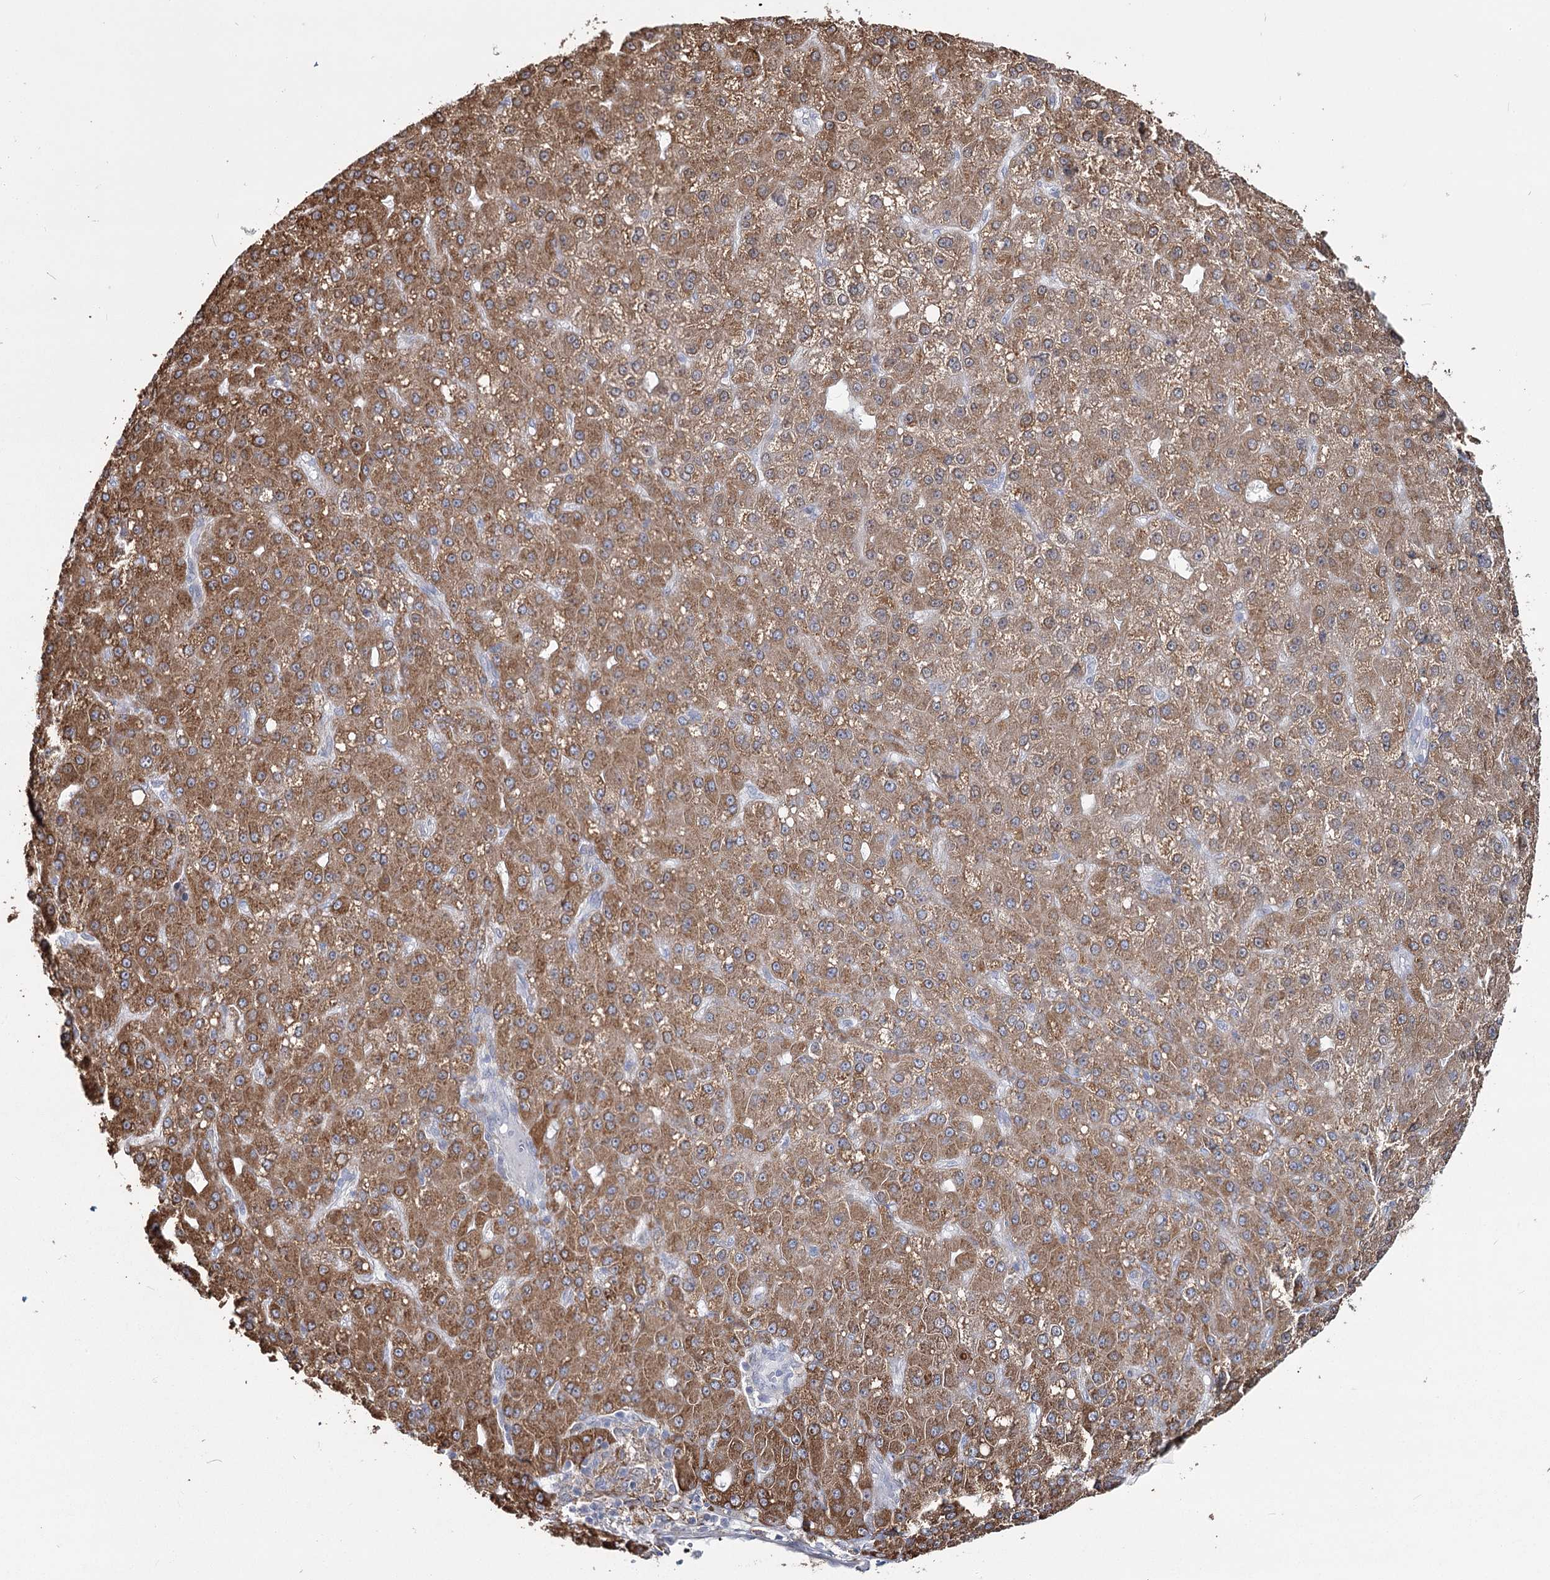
{"staining": {"intensity": "moderate", "quantity": ">75%", "location": "cytoplasmic/membranous"}, "tissue": "liver cancer", "cell_type": "Tumor cells", "image_type": "cancer", "snomed": [{"axis": "morphology", "description": "Carcinoma, Hepatocellular, NOS"}, {"axis": "topography", "description": "Liver"}], "caption": "Moderate cytoplasmic/membranous protein positivity is appreciated in approximately >75% of tumor cells in liver hepatocellular carcinoma. Using DAB (3,3'-diaminobenzidine) (brown) and hematoxylin (blue) stains, captured at high magnification using brightfield microscopy.", "gene": "ZCCHC9", "patient": {"sex": "male", "age": 67}}